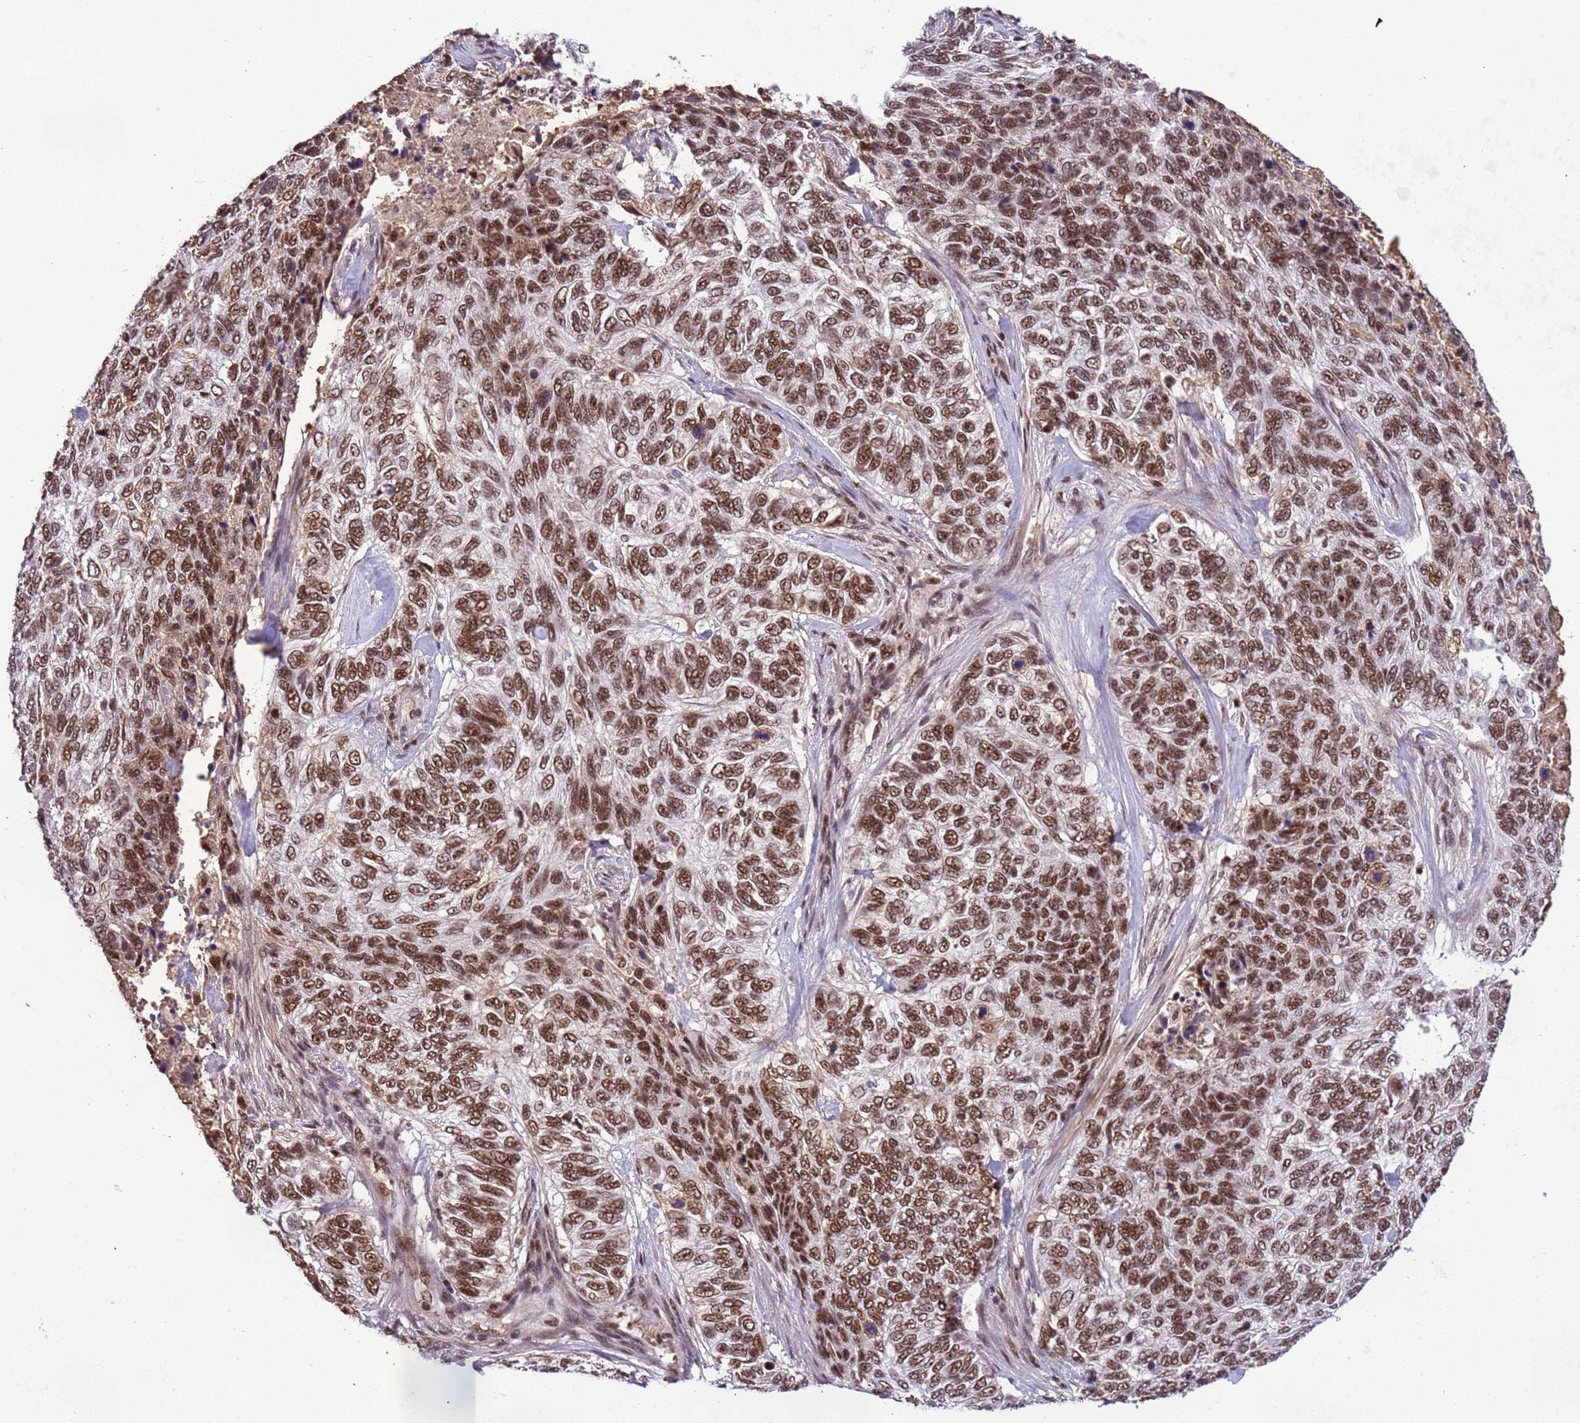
{"staining": {"intensity": "strong", "quantity": ">75%", "location": "nuclear"}, "tissue": "skin cancer", "cell_type": "Tumor cells", "image_type": "cancer", "snomed": [{"axis": "morphology", "description": "Basal cell carcinoma"}, {"axis": "topography", "description": "Skin"}], "caption": "DAB immunohistochemical staining of human skin basal cell carcinoma exhibits strong nuclear protein staining in approximately >75% of tumor cells. (DAB IHC, brown staining for protein, blue staining for nuclei).", "gene": "SRRT", "patient": {"sex": "female", "age": 65}}